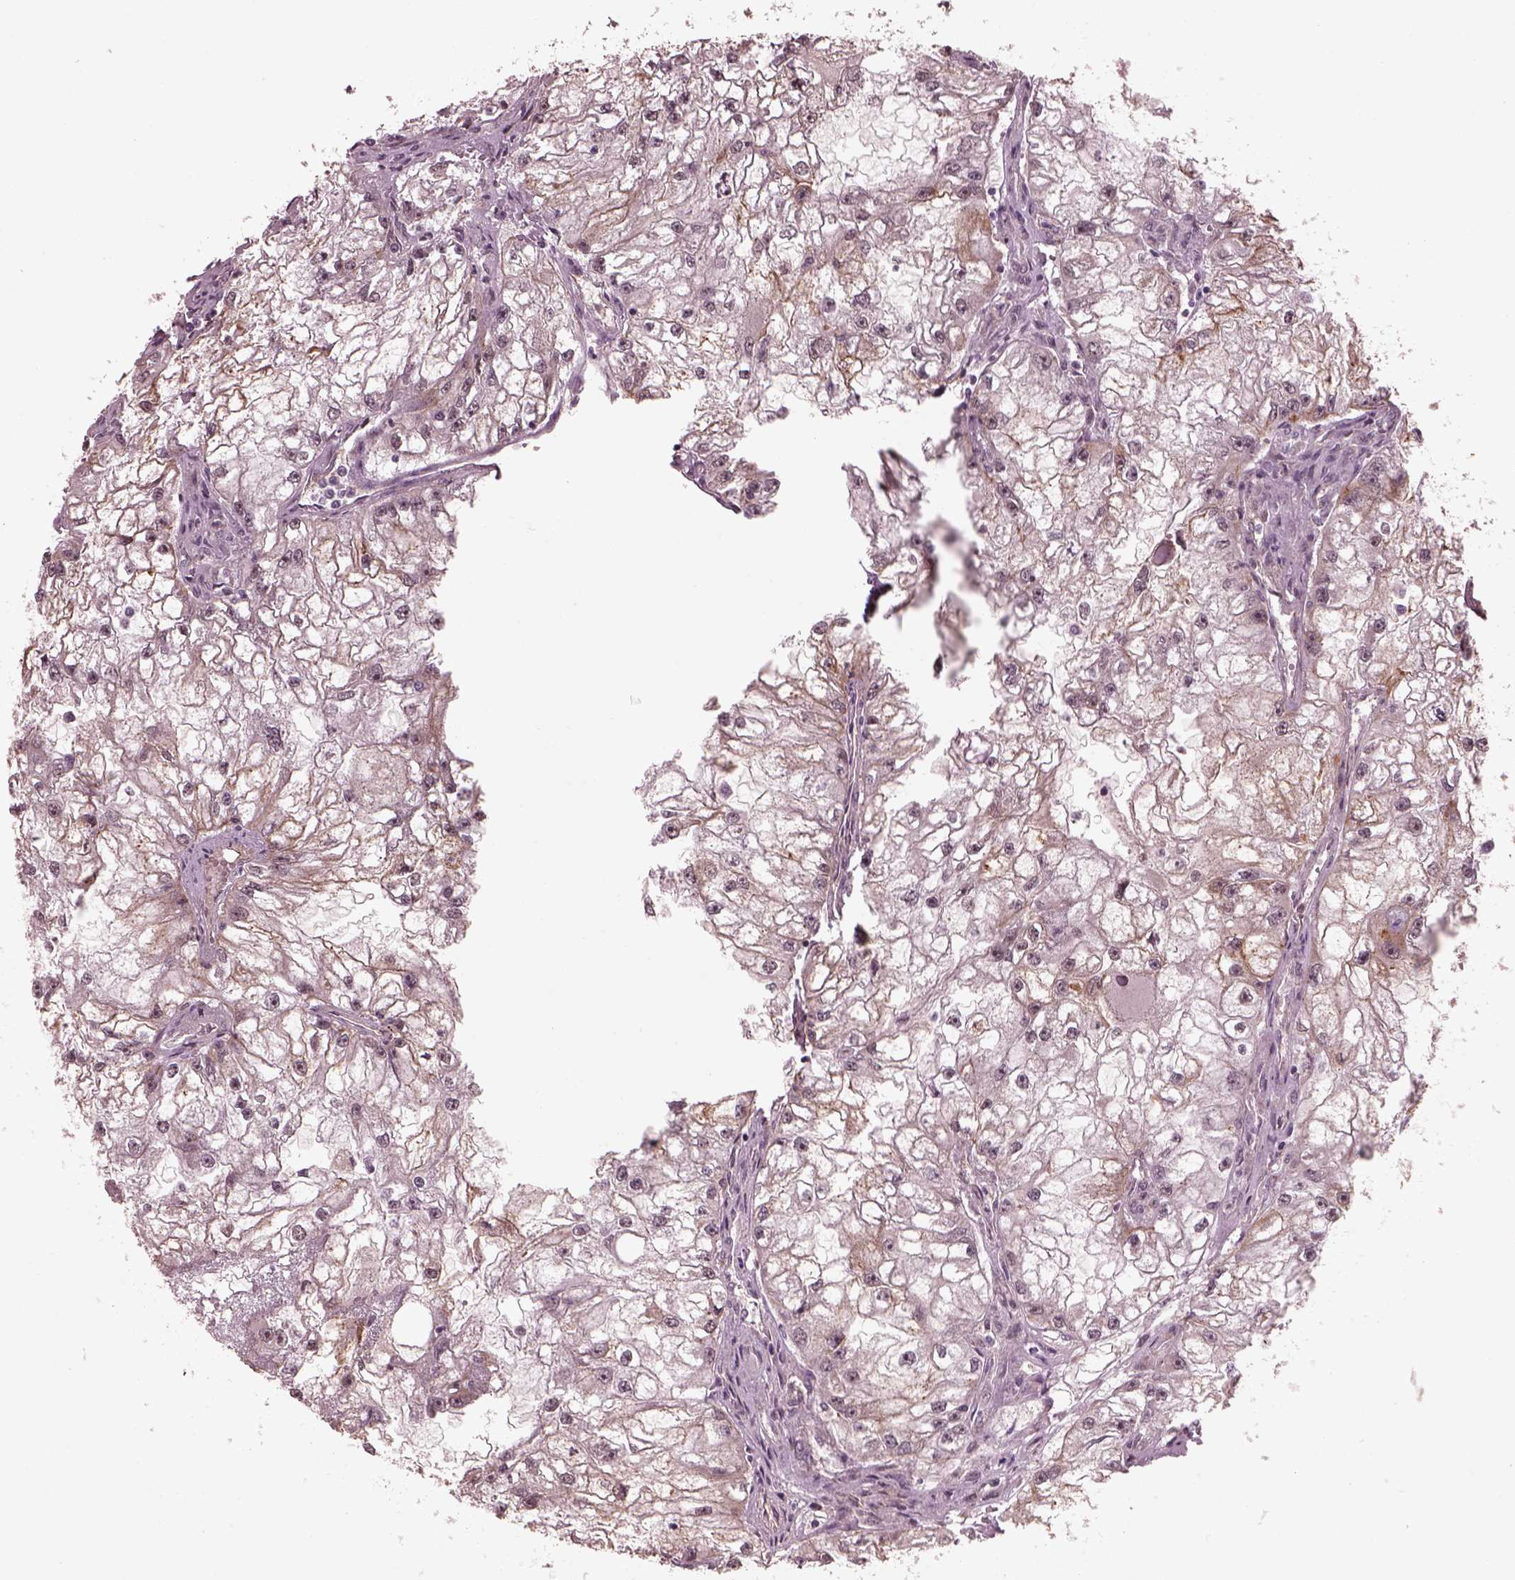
{"staining": {"intensity": "weak", "quantity": ">75%", "location": "cytoplasmic/membranous"}, "tissue": "renal cancer", "cell_type": "Tumor cells", "image_type": "cancer", "snomed": [{"axis": "morphology", "description": "Adenocarcinoma, NOS"}, {"axis": "topography", "description": "Kidney"}], "caption": "Tumor cells reveal low levels of weak cytoplasmic/membranous staining in approximately >75% of cells in human renal cancer (adenocarcinoma).", "gene": "SRI", "patient": {"sex": "male", "age": 59}}